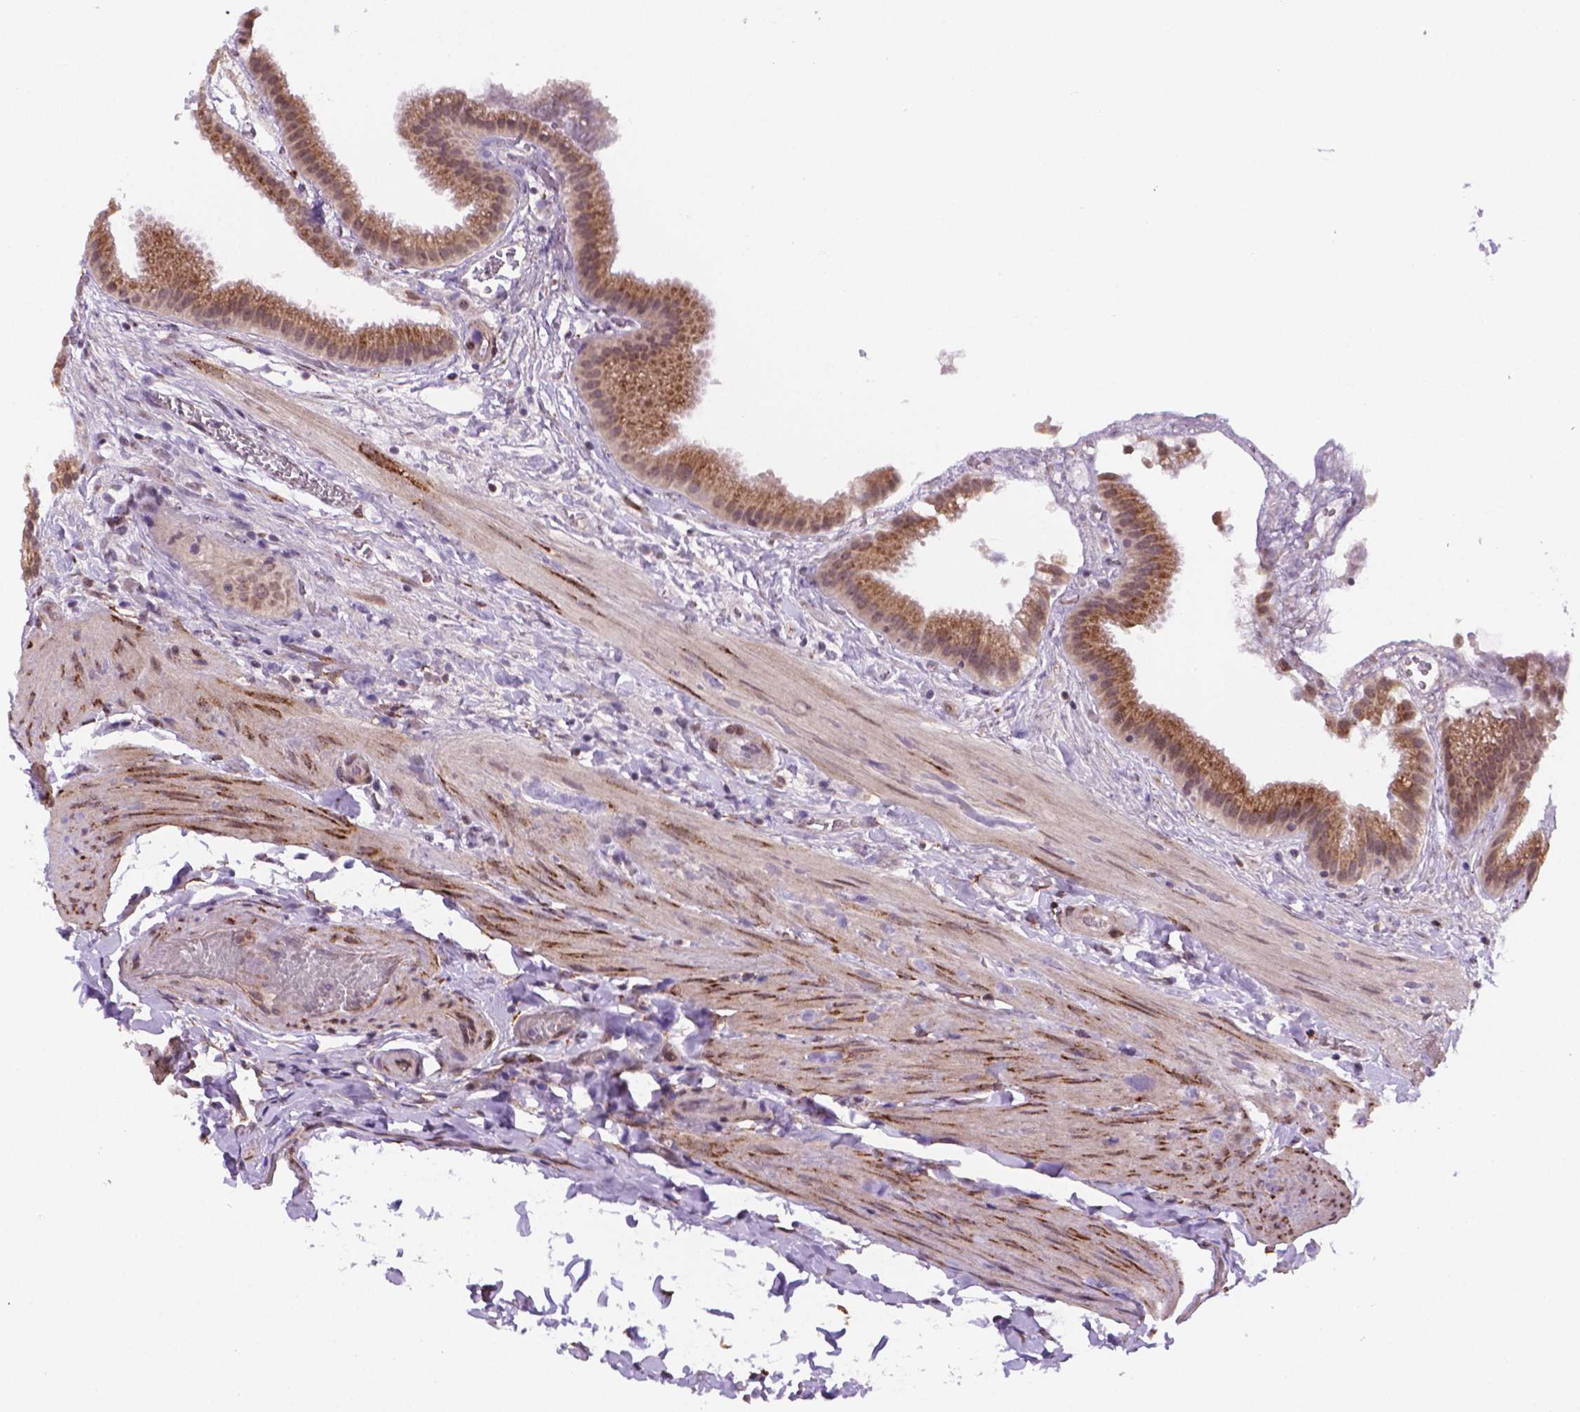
{"staining": {"intensity": "moderate", "quantity": ">75%", "location": "cytoplasmic/membranous"}, "tissue": "gallbladder", "cell_type": "Glandular cells", "image_type": "normal", "snomed": [{"axis": "morphology", "description": "Normal tissue, NOS"}, {"axis": "topography", "description": "Gallbladder"}], "caption": "Immunohistochemical staining of benign human gallbladder reveals moderate cytoplasmic/membranous protein positivity in approximately >75% of glandular cells.", "gene": "FNIP1", "patient": {"sex": "female", "age": 63}}